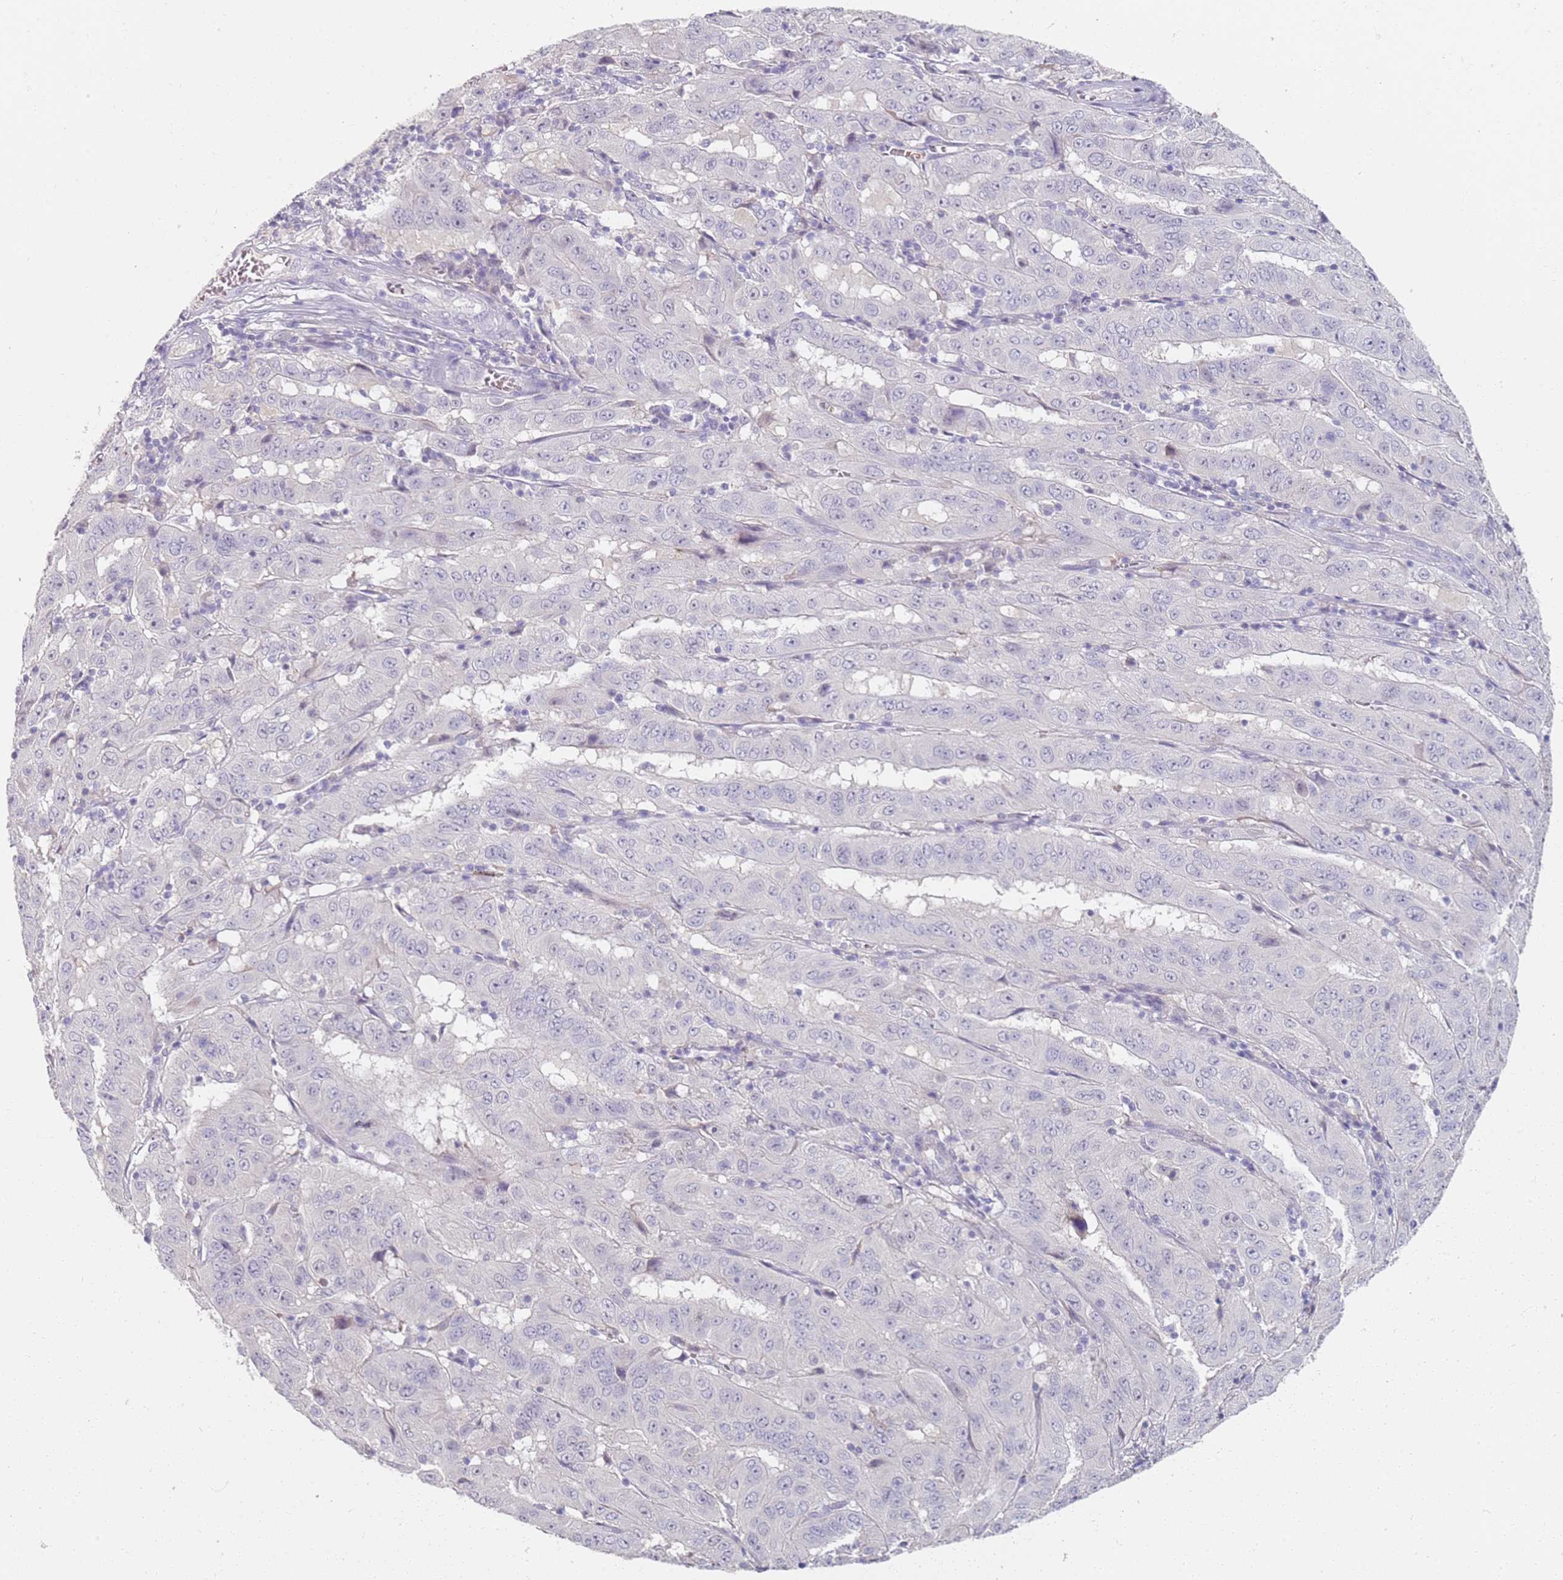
{"staining": {"intensity": "negative", "quantity": "none", "location": "none"}, "tissue": "pancreatic cancer", "cell_type": "Tumor cells", "image_type": "cancer", "snomed": [{"axis": "morphology", "description": "Adenocarcinoma, NOS"}, {"axis": "topography", "description": "Pancreas"}], "caption": "Histopathology image shows no protein expression in tumor cells of pancreatic cancer (adenocarcinoma) tissue.", "gene": "CD40LG", "patient": {"sex": "male", "age": 63}}